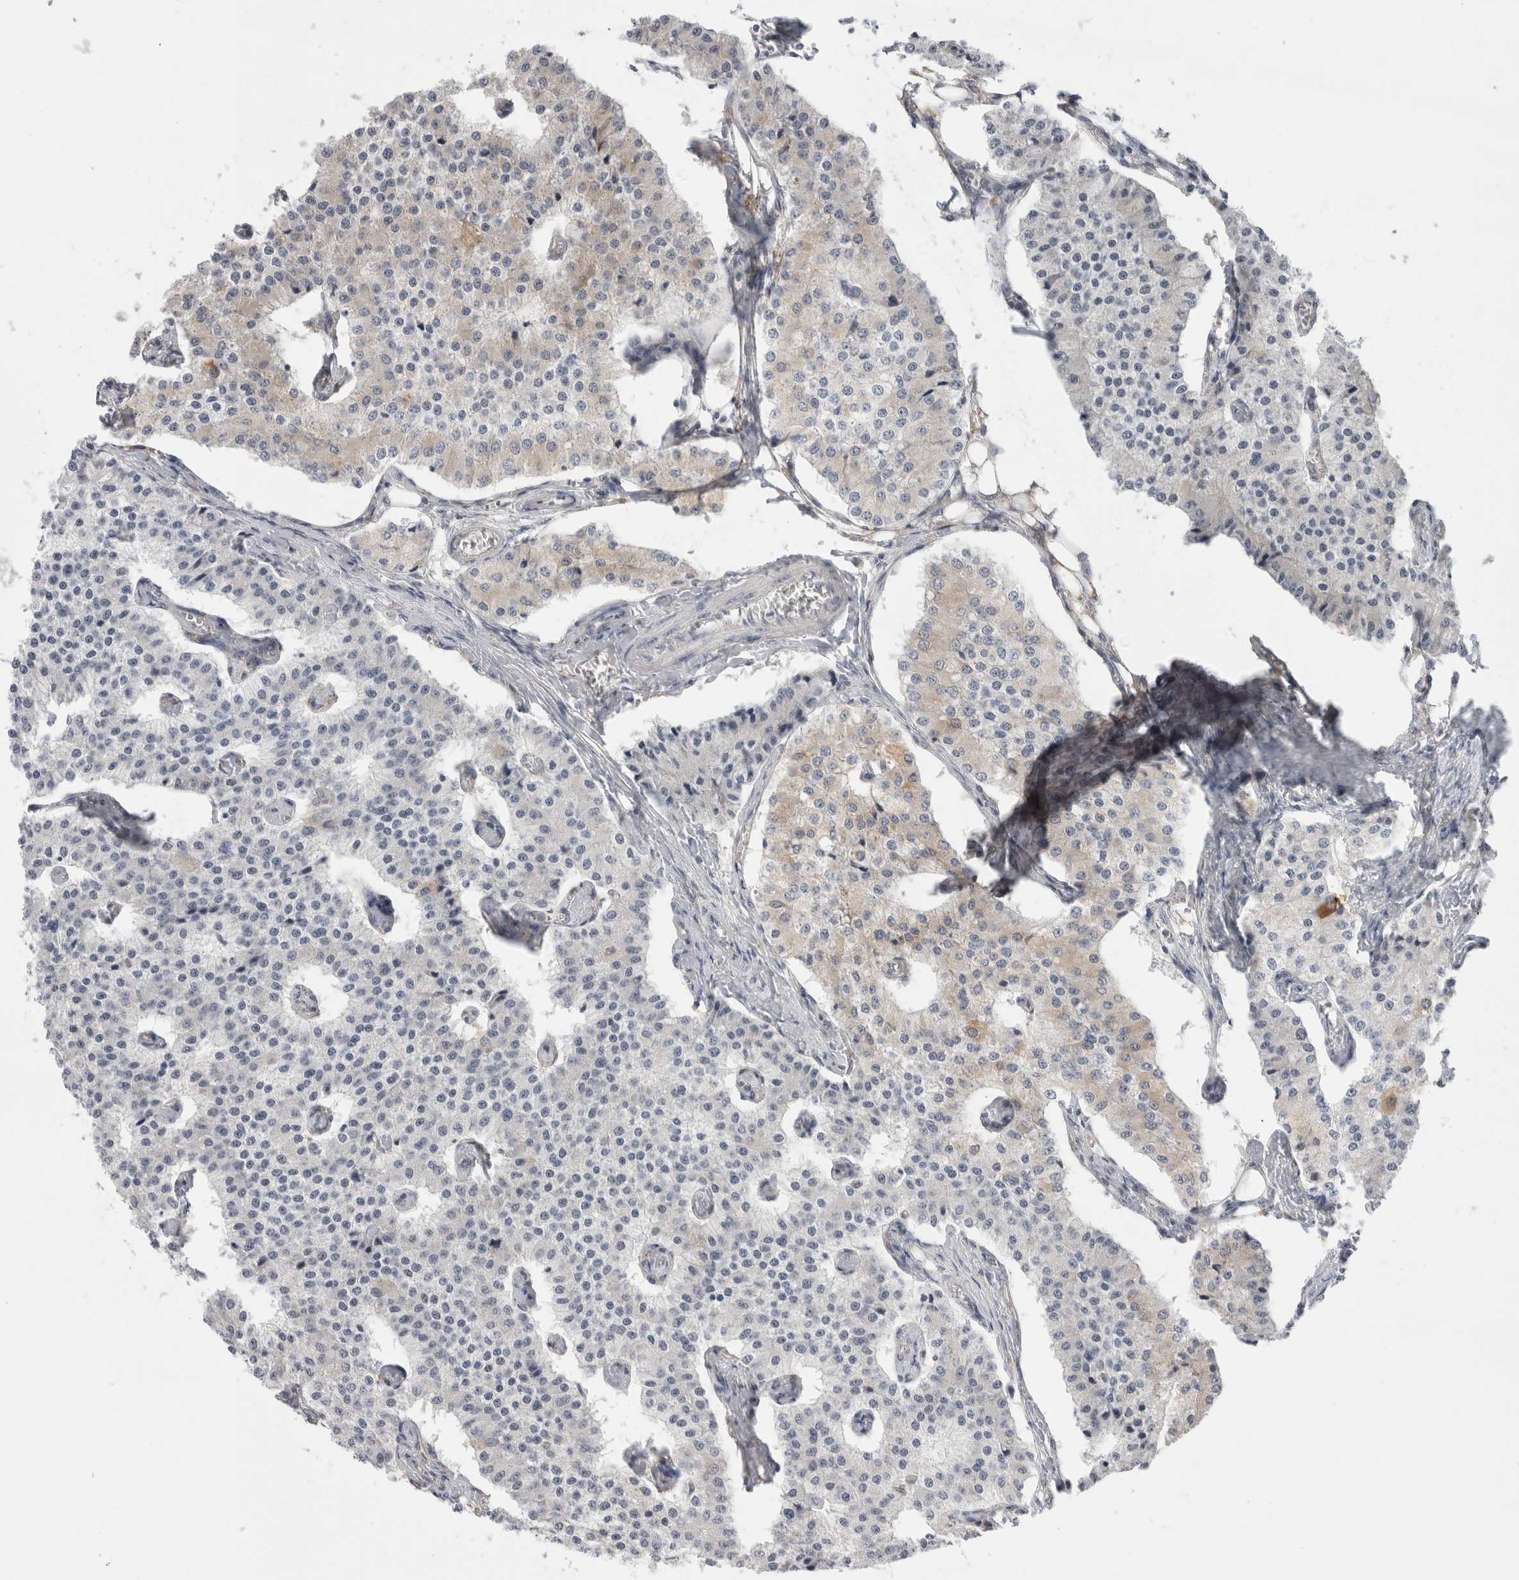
{"staining": {"intensity": "weak", "quantity": "<25%", "location": "cytoplasmic/membranous"}, "tissue": "carcinoid", "cell_type": "Tumor cells", "image_type": "cancer", "snomed": [{"axis": "morphology", "description": "Carcinoid, malignant, NOS"}, {"axis": "topography", "description": "Colon"}], "caption": "The image exhibits no staining of tumor cells in carcinoid.", "gene": "SYTL5", "patient": {"sex": "female", "age": 52}}